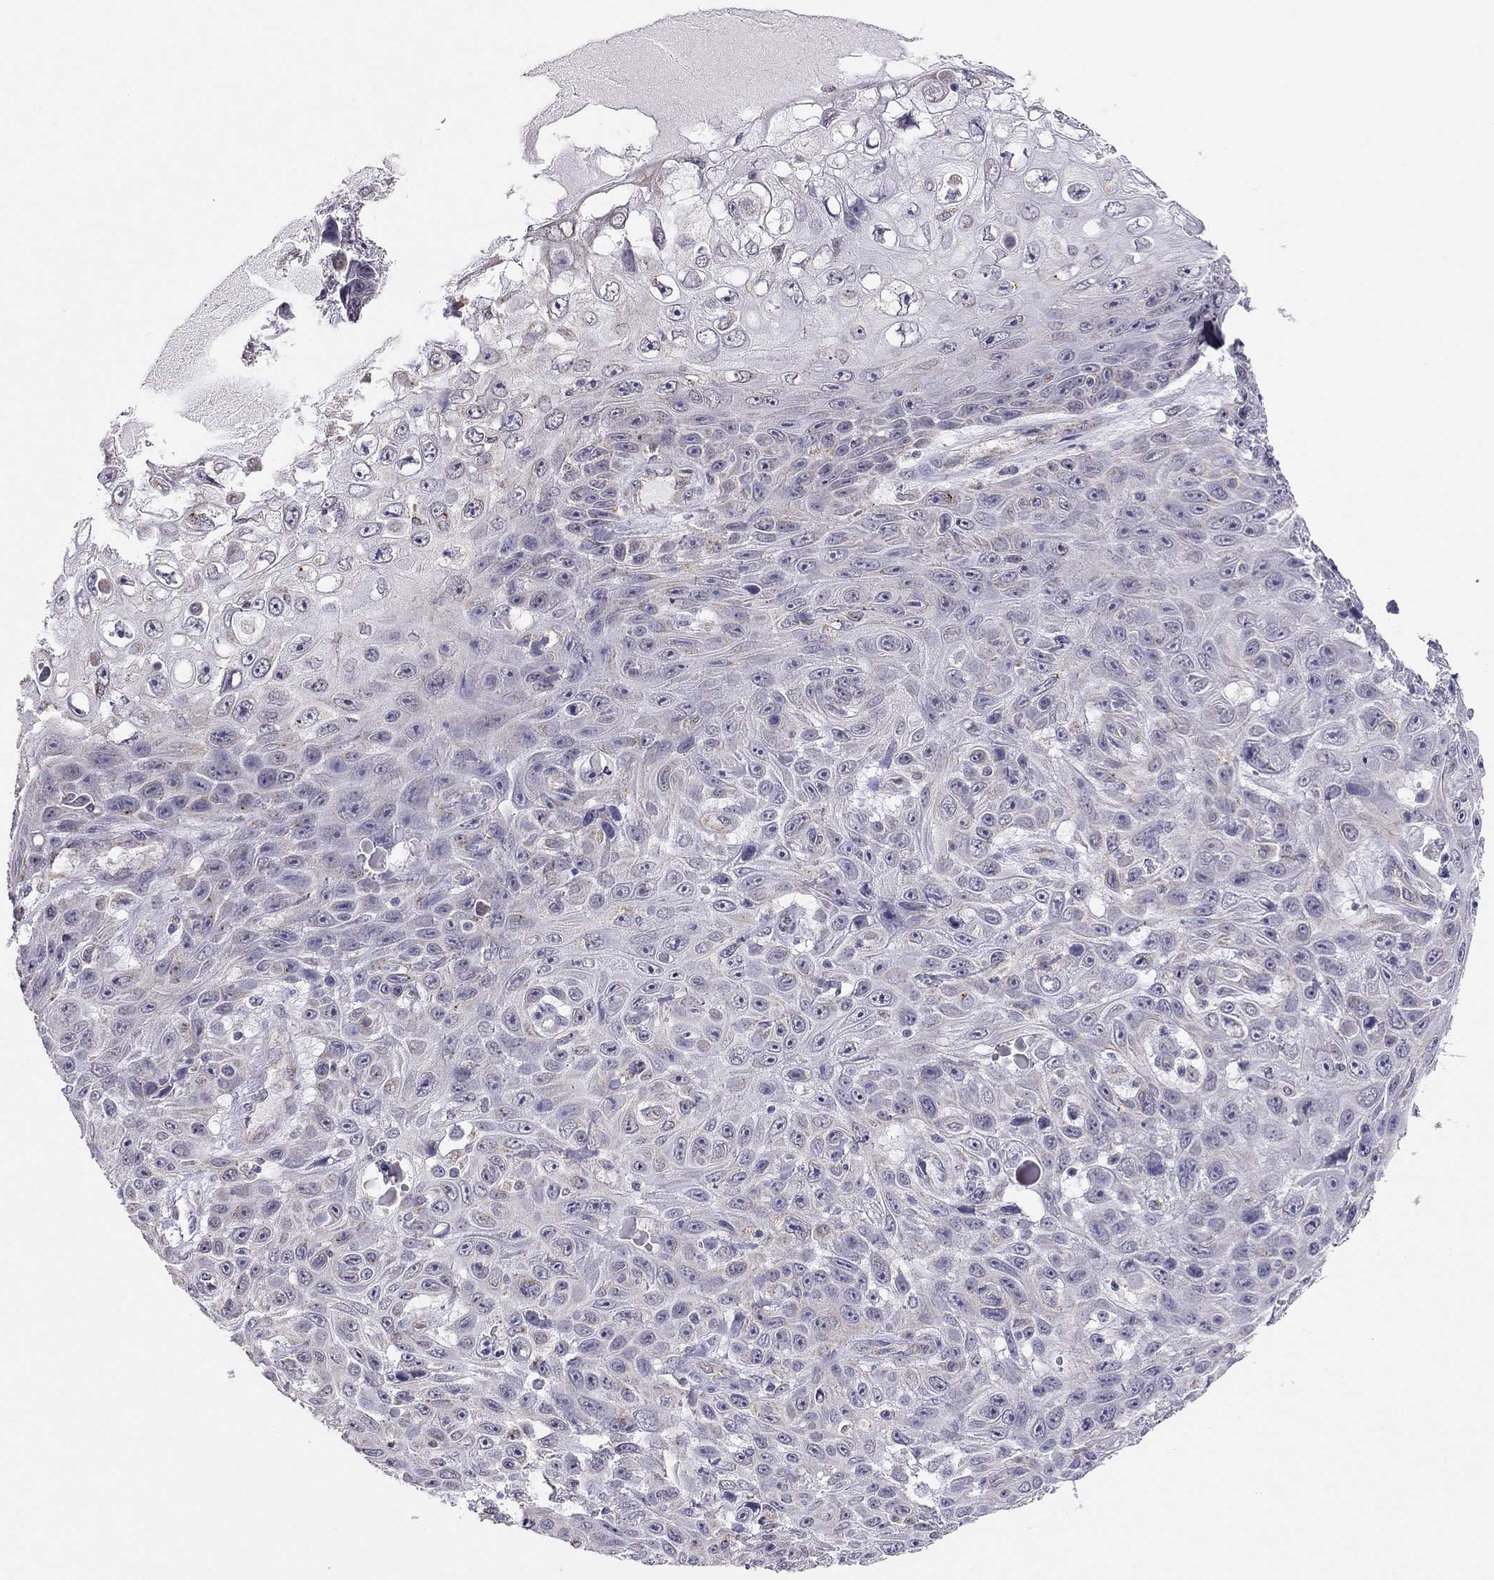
{"staining": {"intensity": "negative", "quantity": "none", "location": "none"}, "tissue": "skin cancer", "cell_type": "Tumor cells", "image_type": "cancer", "snomed": [{"axis": "morphology", "description": "Squamous cell carcinoma, NOS"}, {"axis": "topography", "description": "Skin"}], "caption": "DAB (3,3'-diaminobenzidine) immunohistochemical staining of human squamous cell carcinoma (skin) displays no significant expression in tumor cells.", "gene": "LRIT3", "patient": {"sex": "male", "age": 82}}